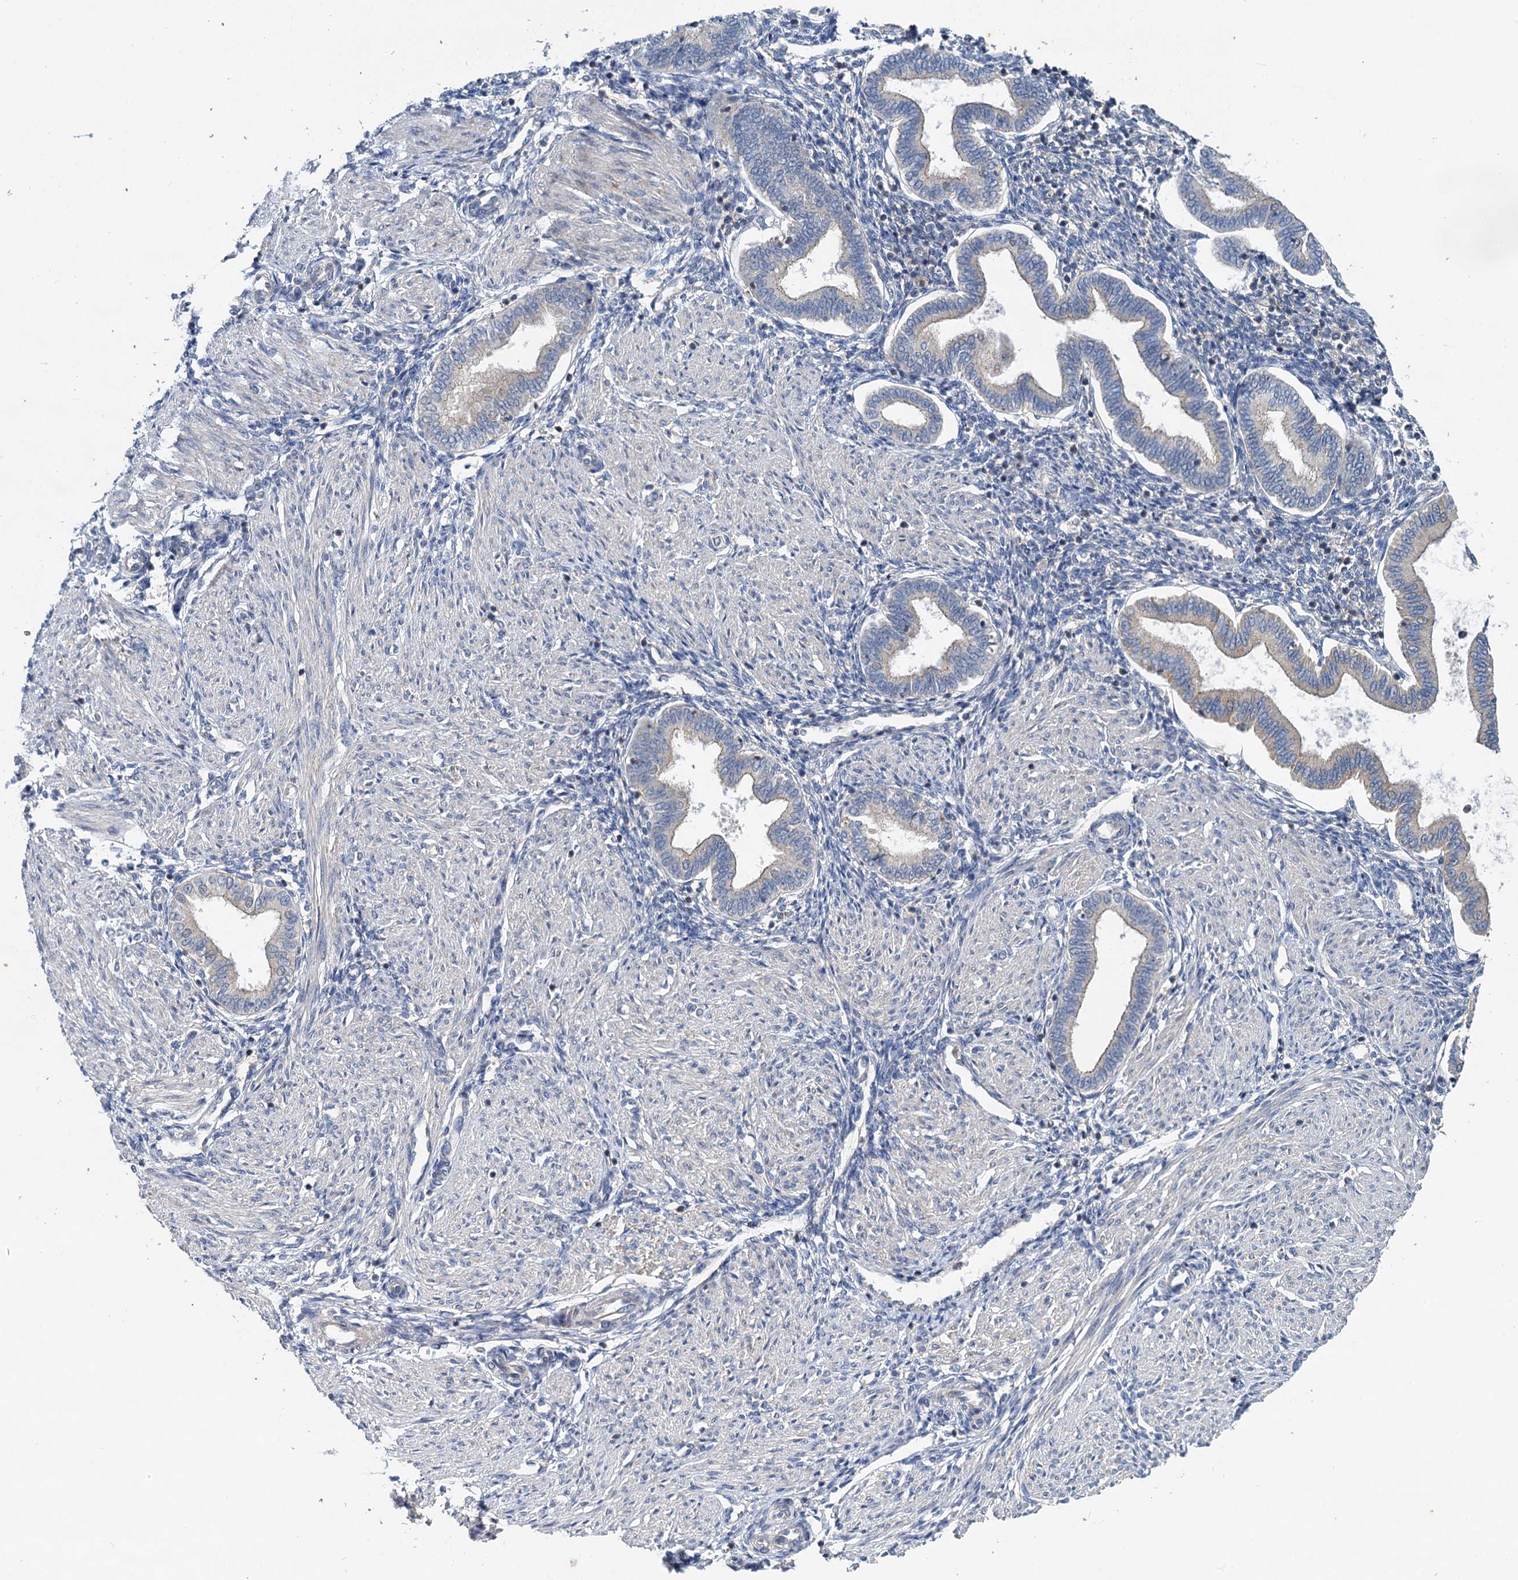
{"staining": {"intensity": "negative", "quantity": "none", "location": "none"}, "tissue": "endometrium", "cell_type": "Cells in endometrial stroma", "image_type": "normal", "snomed": [{"axis": "morphology", "description": "Normal tissue, NOS"}, {"axis": "topography", "description": "Endometrium"}], "caption": "This is an IHC micrograph of unremarkable endometrium. There is no expression in cells in endometrial stroma.", "gene": "TMEM39A", "patient": {"sex": "female", "age": 53}}